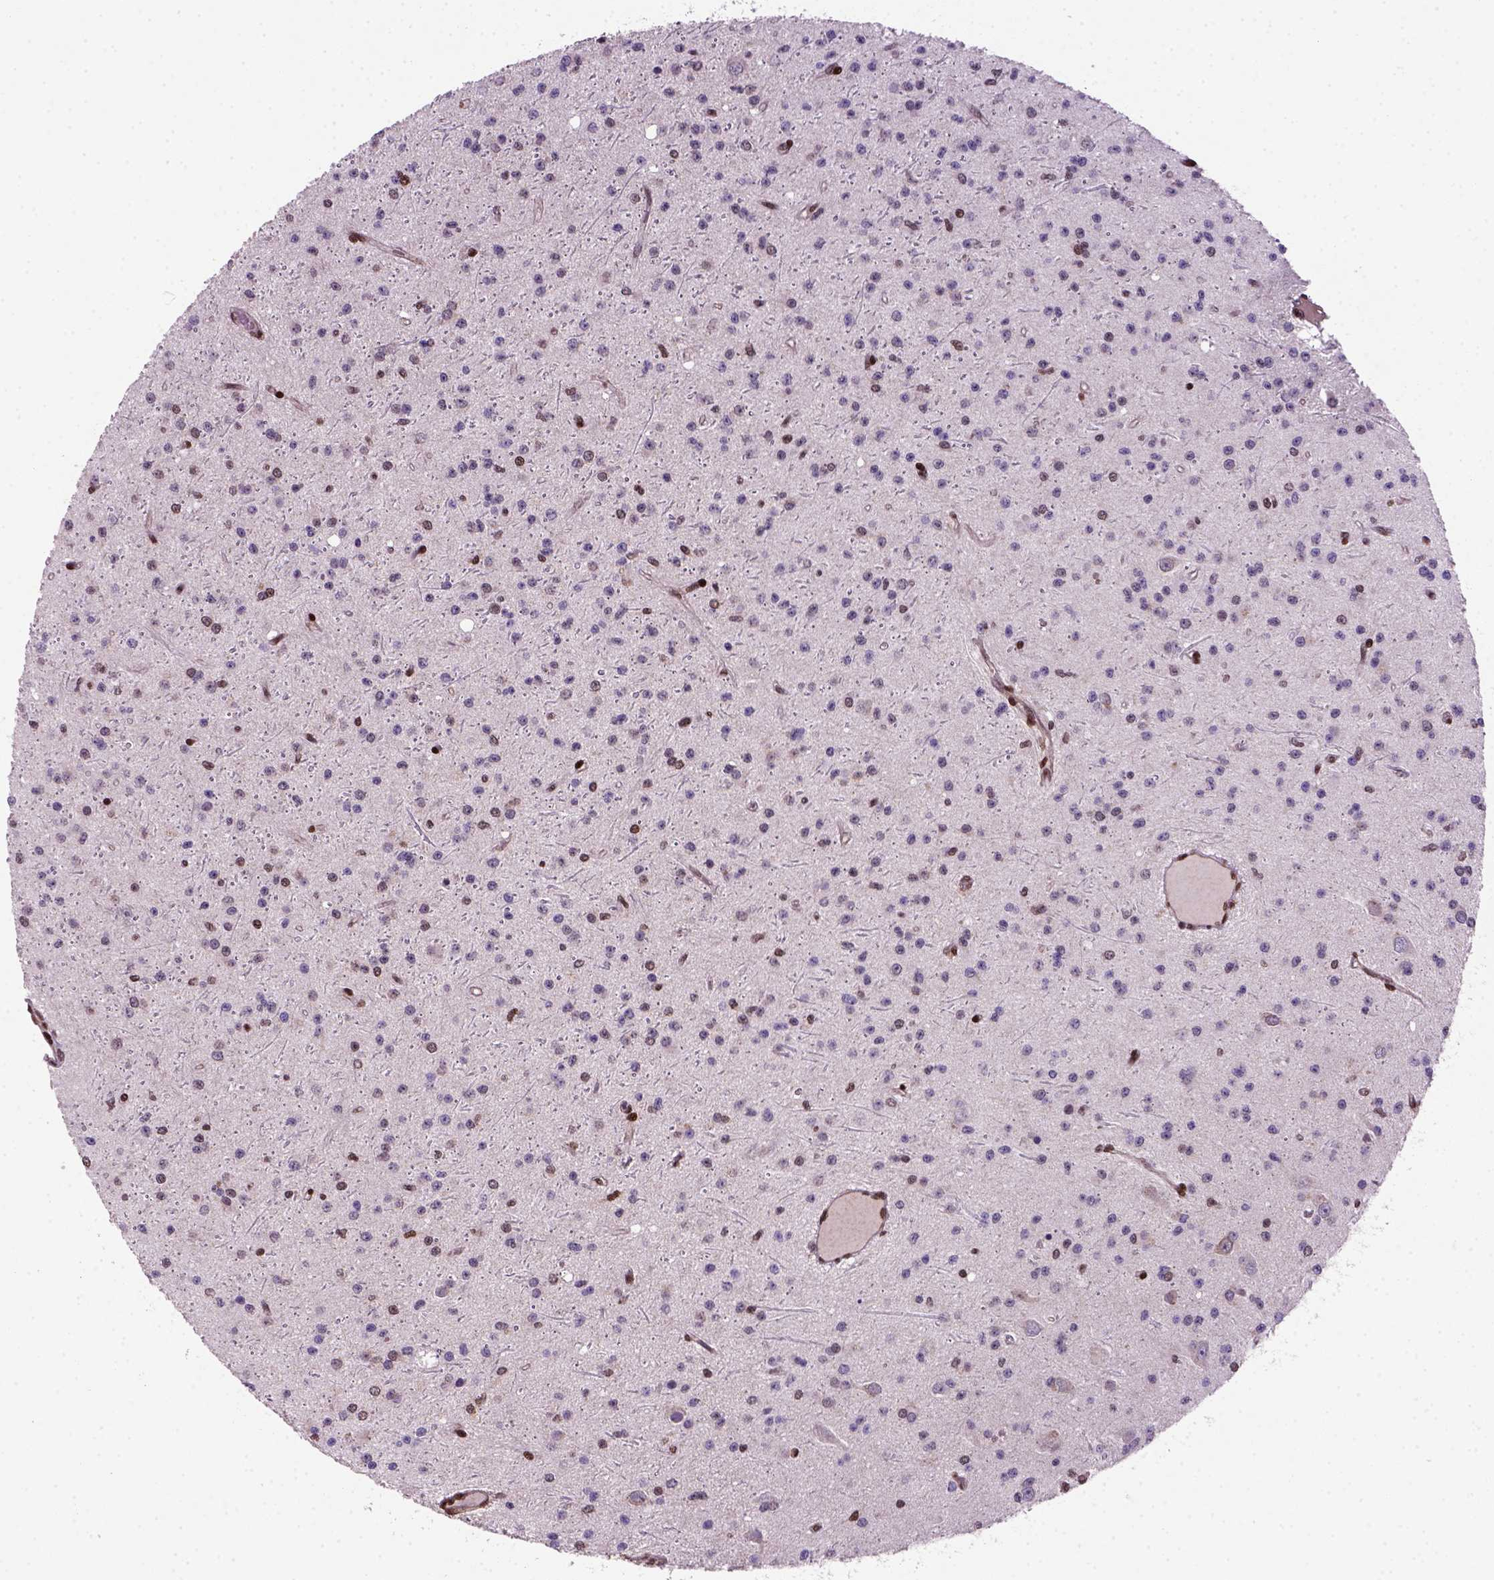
{"staining": {"intensity": "moderate", "quantity": "<25%", "location": "nuclear"}, "tissue": "glioma", "cell_type": "Tumor cells", "image_type": "cancer", "snomed": [{"axis": "morphology", "description": "Glioma, malignant, Low grade"}, {"axis": "topography", "description": "Brain"}], "caption": "Tumor cells exhibit low levels of moderate nuclear staining in approximately <25% of cells in human glioma. Ihc stains the protein in brown and the nuclei are stained blue.", "gene": "MGMT", "patient": {"sex": "male", "age": 27}}